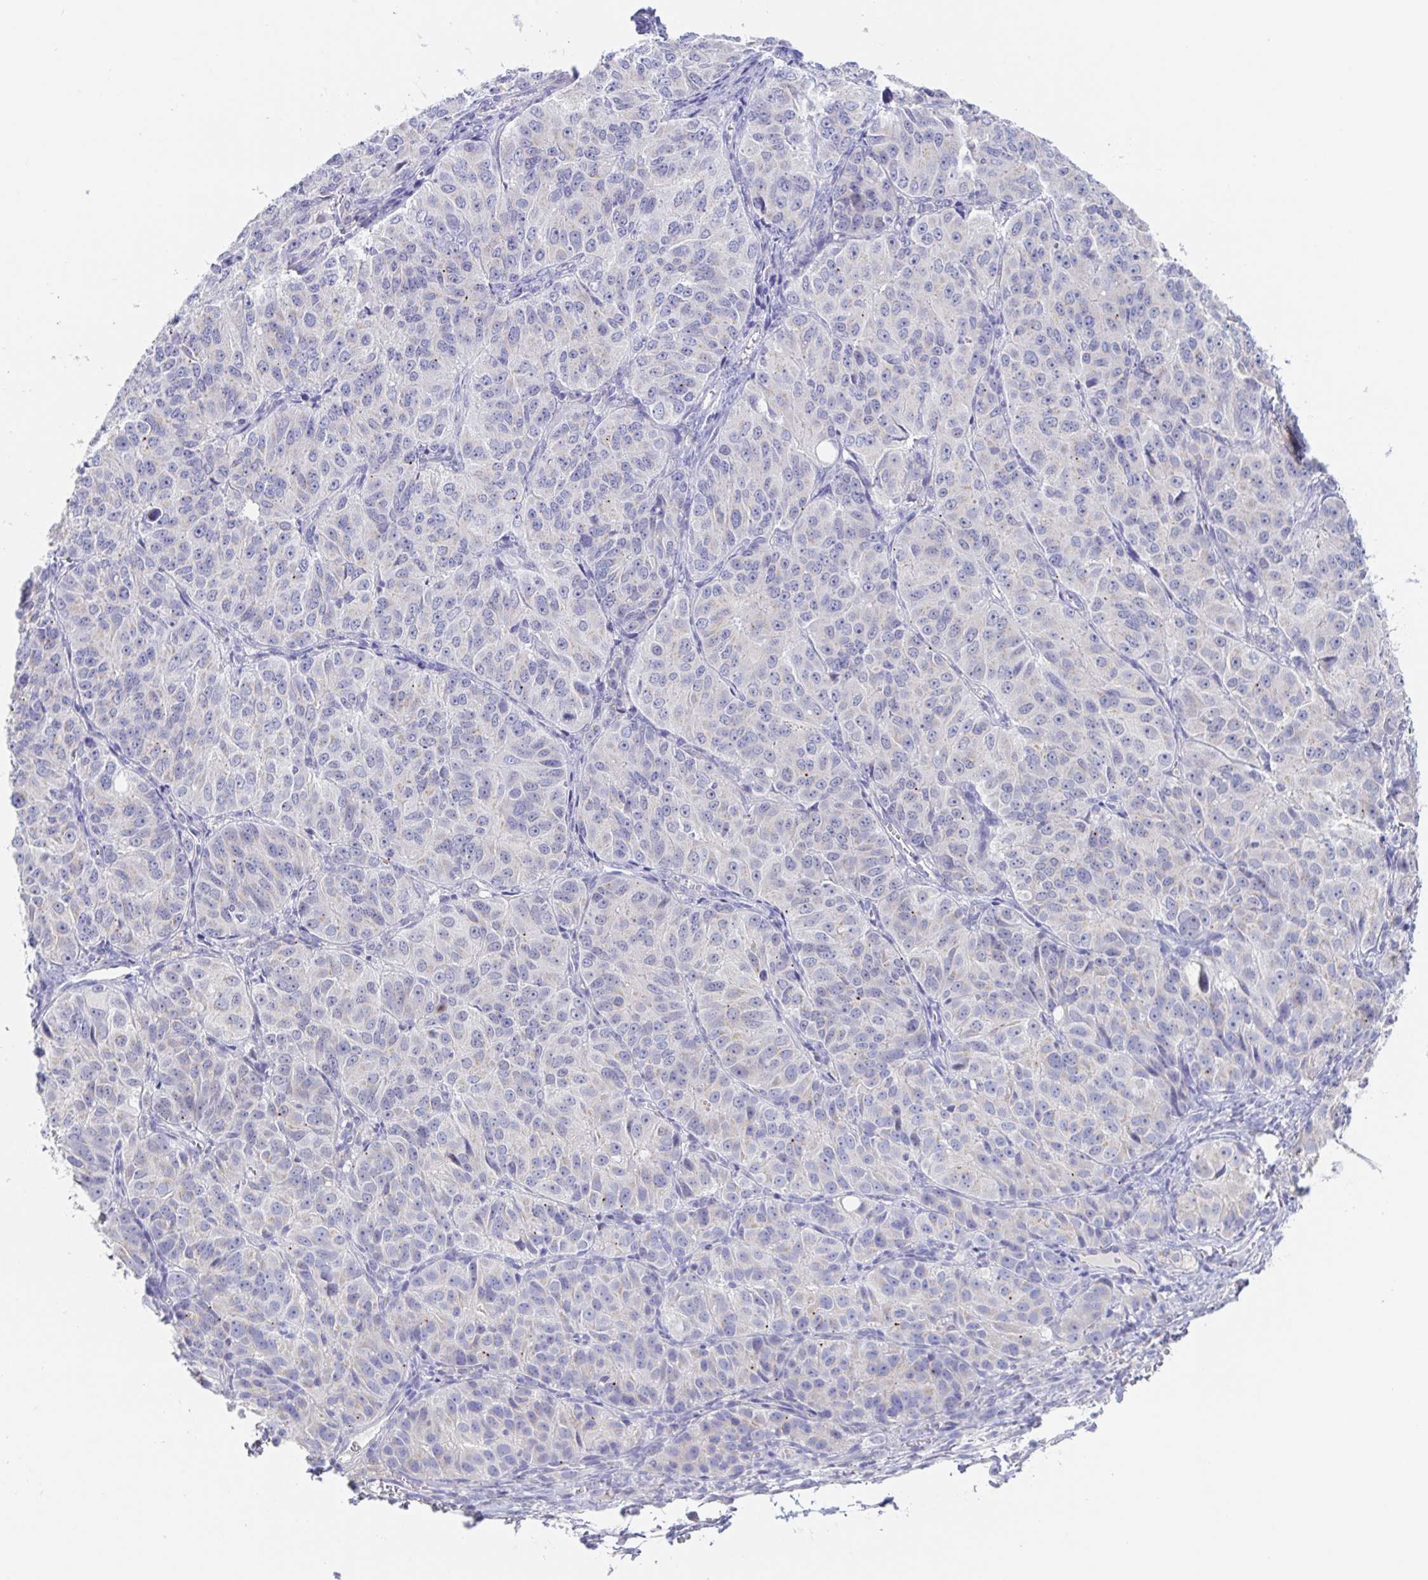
{"staining": {"intensity": "negative", "quantity": "none", "location": "none"}, "tissue": "ovarian cancer", "cell_type": "Tumor cells", "image_type": "cancer", "snomed": [{"axis": "morphology", "description": "Carcinoma, endometroid"}, {"axis": "topography", "description": "Ovary"}], "caption": "An IHC image of endometroid carcinoma (ovarian) is shown. There is no staining in tumor cells of endometroid carcinoma (ovarian). (DAB IHC, high magnification).", "gene": "SIAH3", "patient": {"sex": "female", "age": 51}}